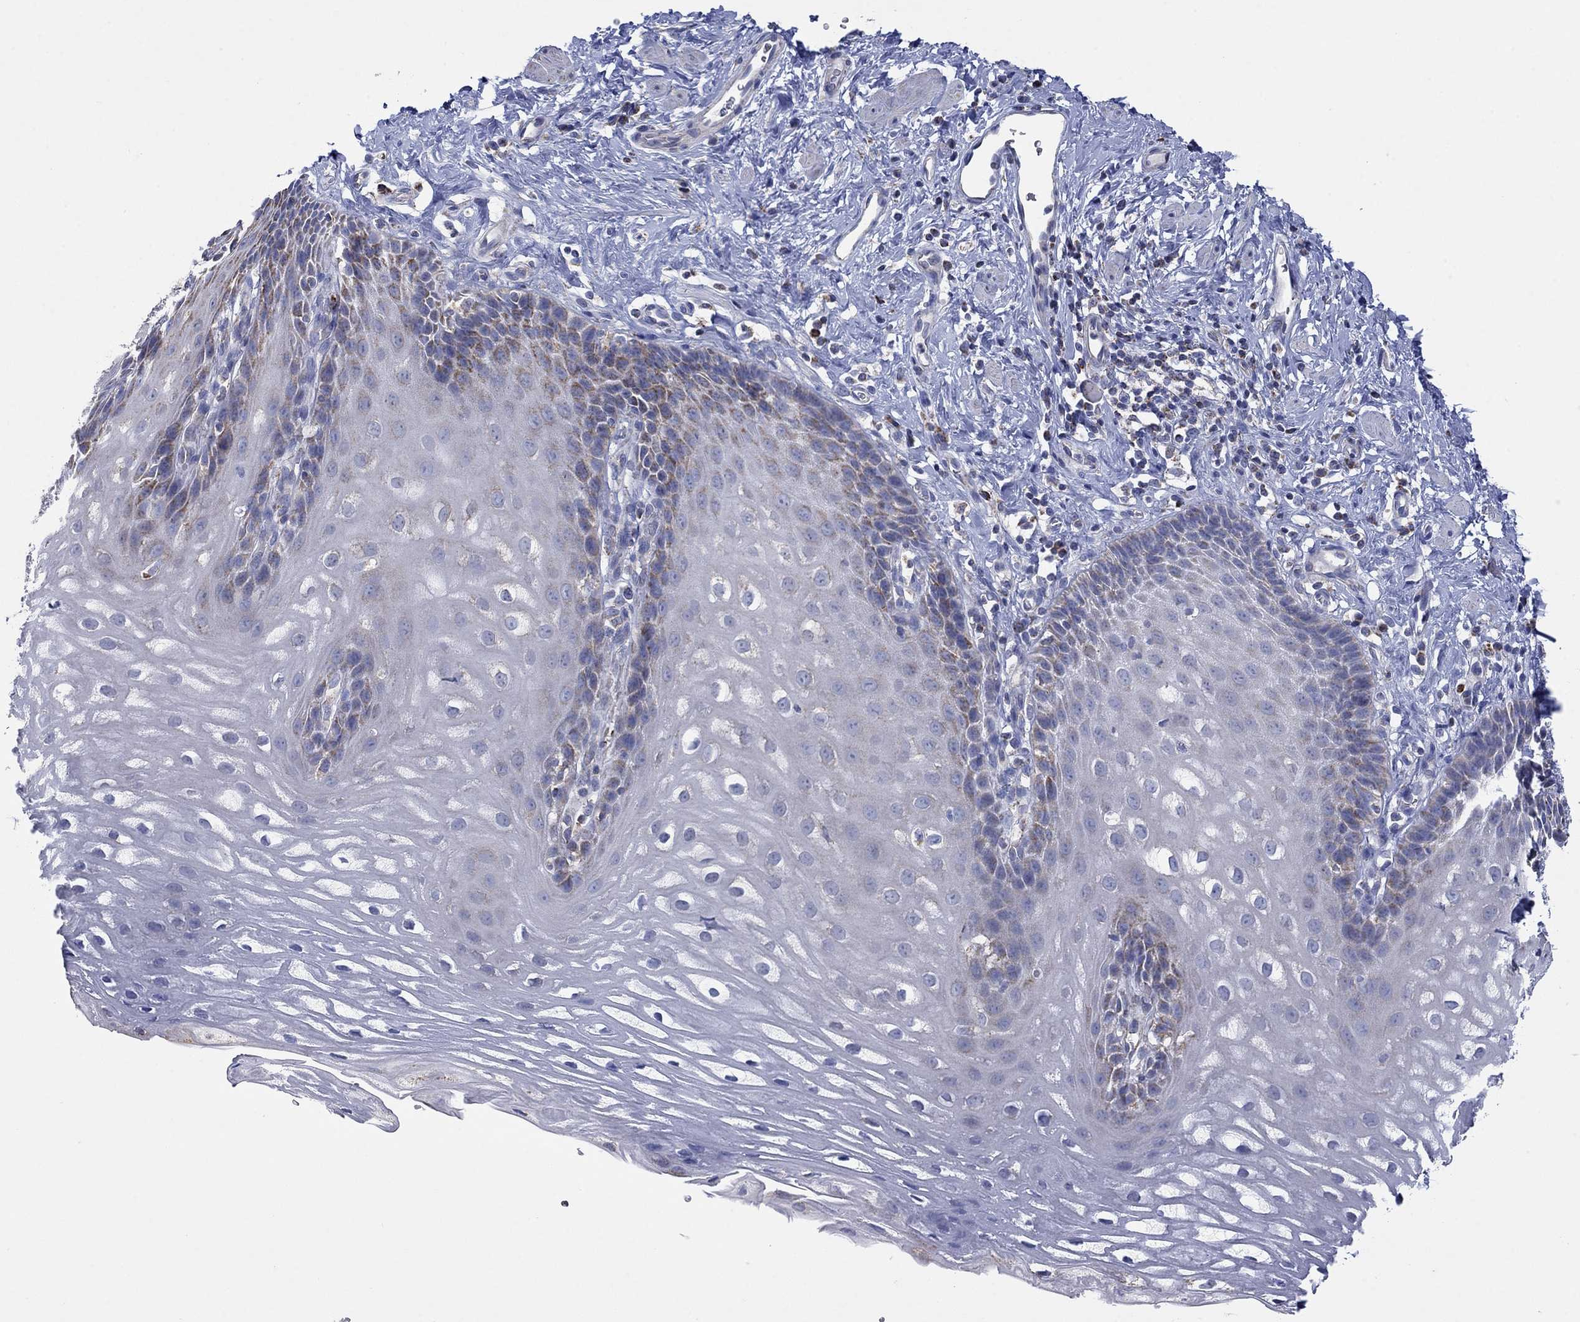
{"staining": {"intensity": "negative", "quantity": "none", "location": "none"}, "tissue": "esophagus", "cell_type": "Squamous epithelial cells", "image_type": "normal", "snomed": [{"axis": "morphology", "description": "Normal tissue, NOS"}, {"axis": "topography", "description": "Esophagus"}], "caption": "Micrograph shows no protein staining in squamous epithelial cells of normal esophagus.", "gene": "HPS5", "patient": {"sex": "male", "age": 64}}